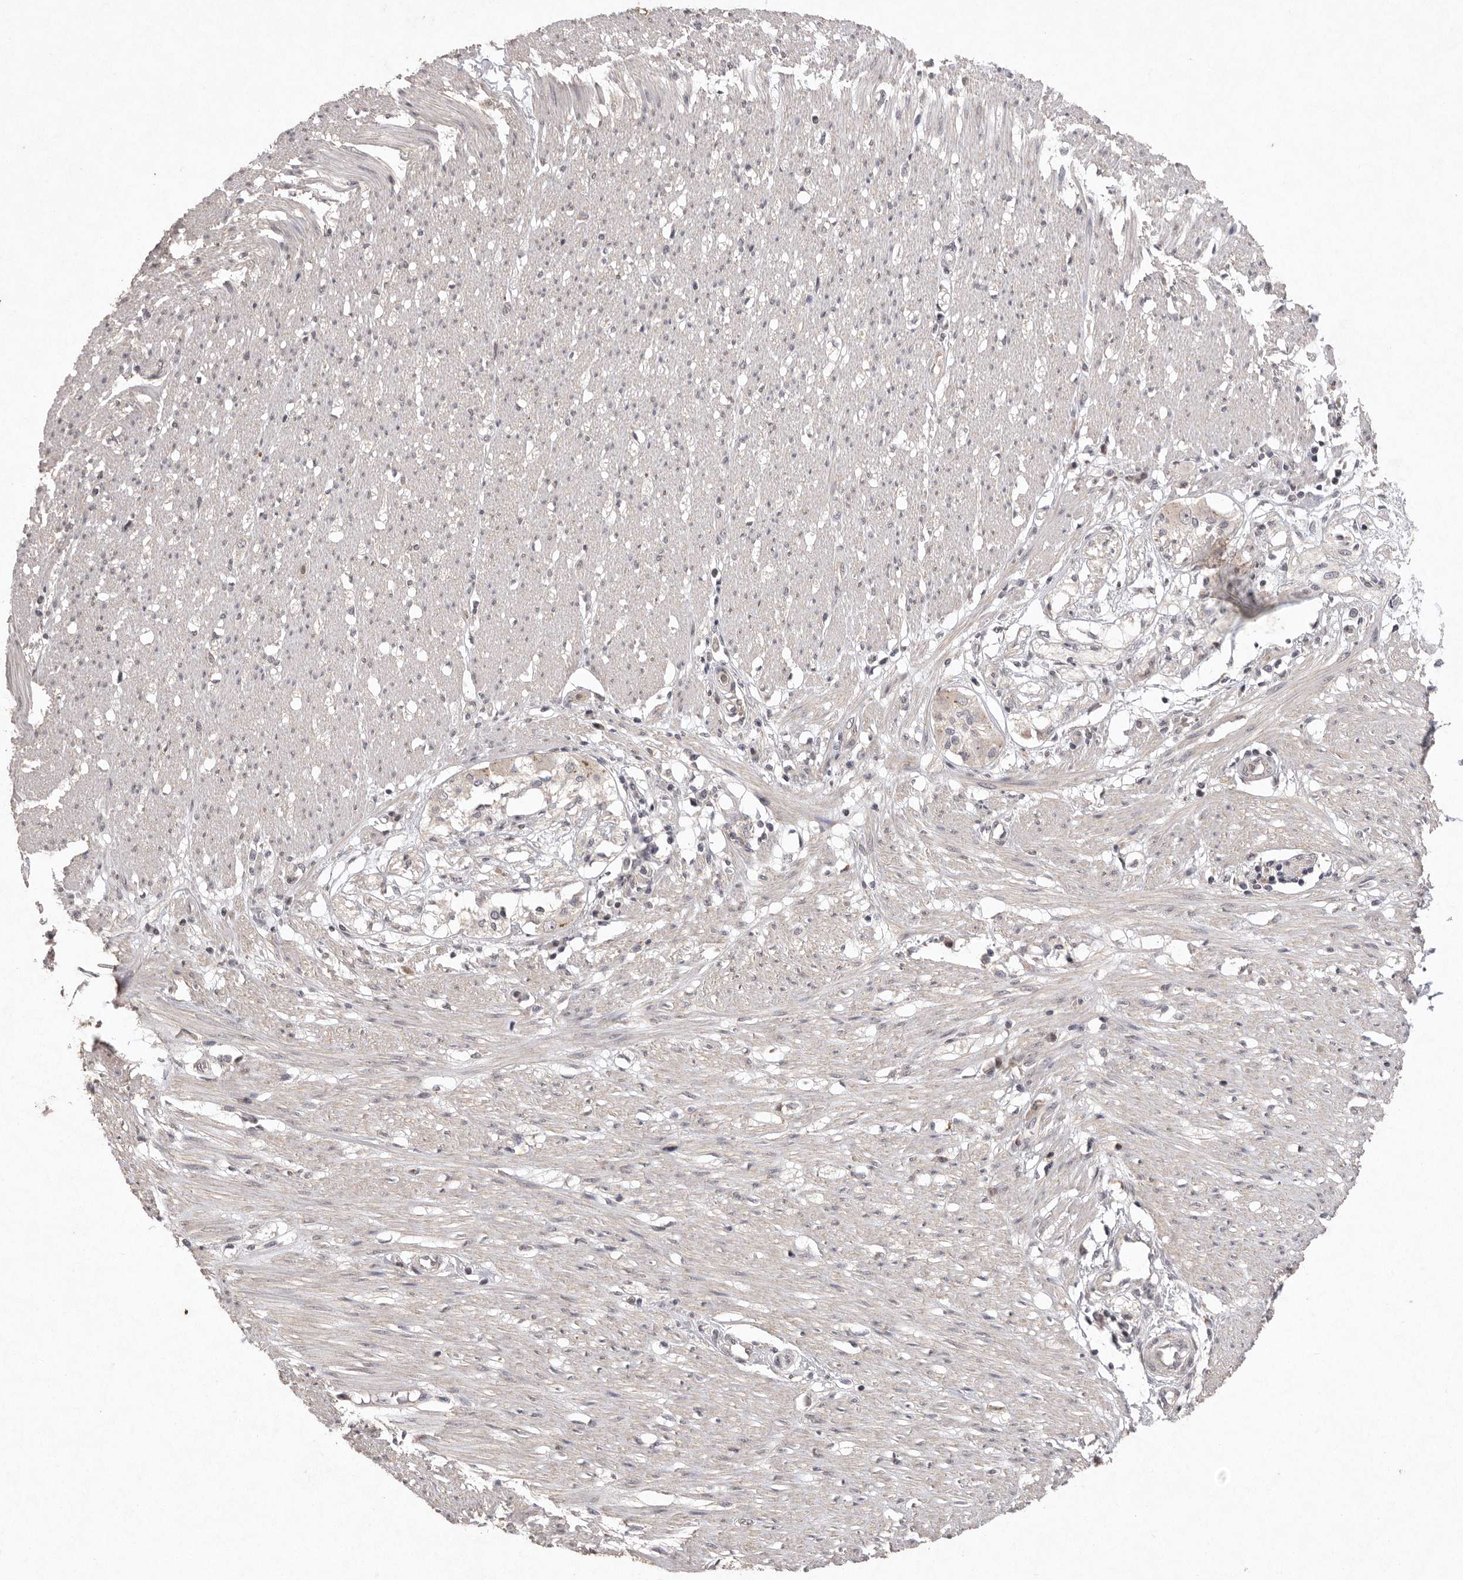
{"staining": {"intensity": "negative", "quantity": "none", "location": "none"}, "tissue": "smooth muscle", "cell_type": "Smooth muscle cells", "image_type": "normal", "snomed": [{"axis": "morphology", "description": "Normal tissue, NOS"}, {"axis": "morphology", "description": "Adenocarcinoma, NOS"}, {"axis": "topography", "description": "Colon"}, {"axis": "topography", "description": "Peripheral nerve tissue"}], "caption": "Smooth muscle was stained to show a protein in brown. There is no significant expression in smooth muscle cells. (DAB (3,3'-diaminobenzidine) immunohistochemistry, high magnification).", "gene": "APLNR", "patient": {"sex": "male", "age": 14}}